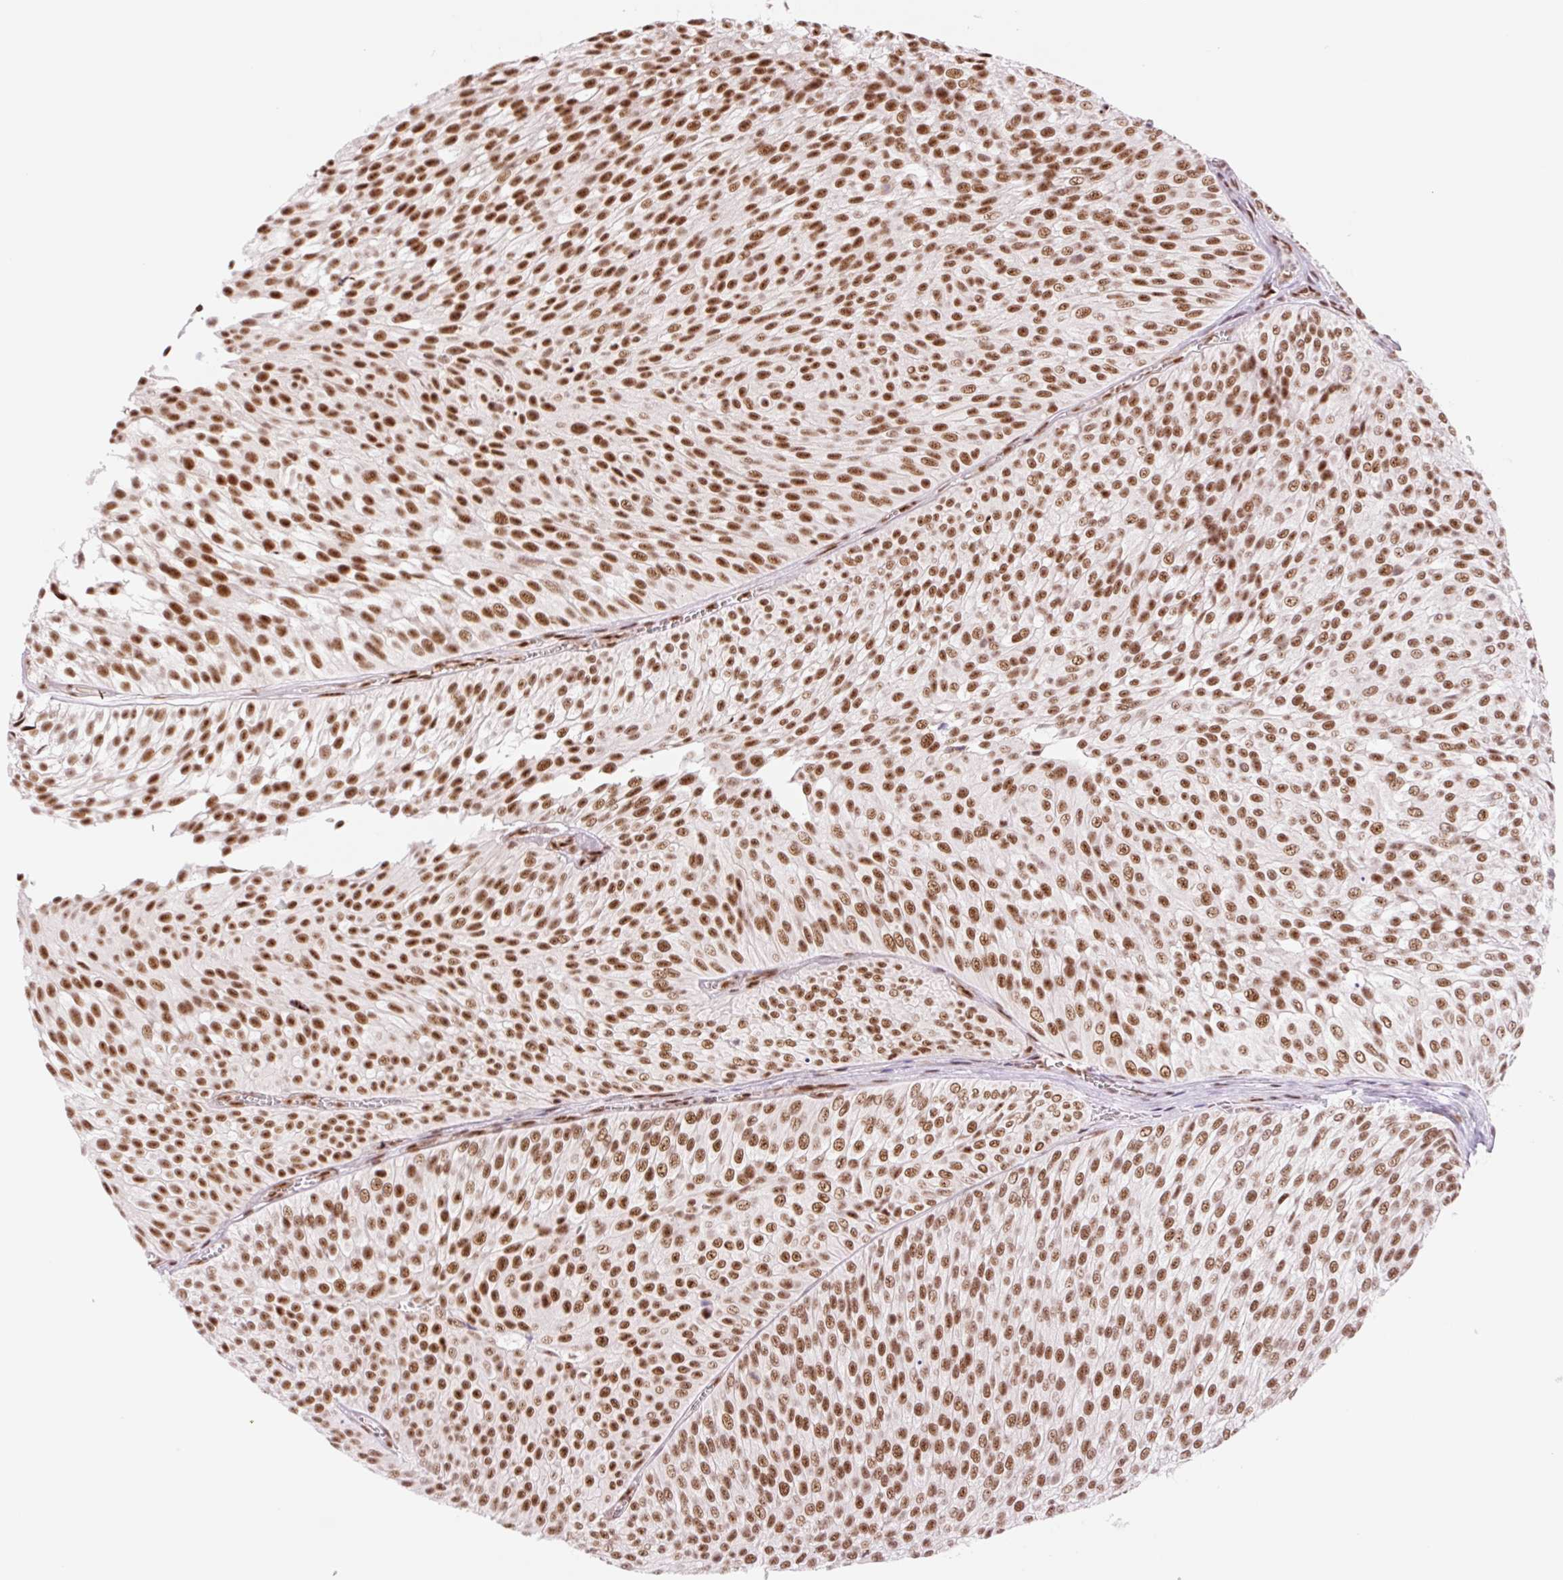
{"staining": {"intensity": "strong", "quantity": ">75%", "location": "nuclear"}, "tissue": "urothelial cancer", "cell_type": "Tumor cells", "image_type": "cancer", "snomed": [{"axis": "morphology", "description": "Urothelial carcinoma, Low grade"}, {"axis": "topography", "description": "Urinary bladder"}], "caption": "A brown stain labels strong nuclear staining of a protein in urothelial cancer tumor cells.", "gene": "PRDM11", "patient": {"sex": "male", "age": 91}}